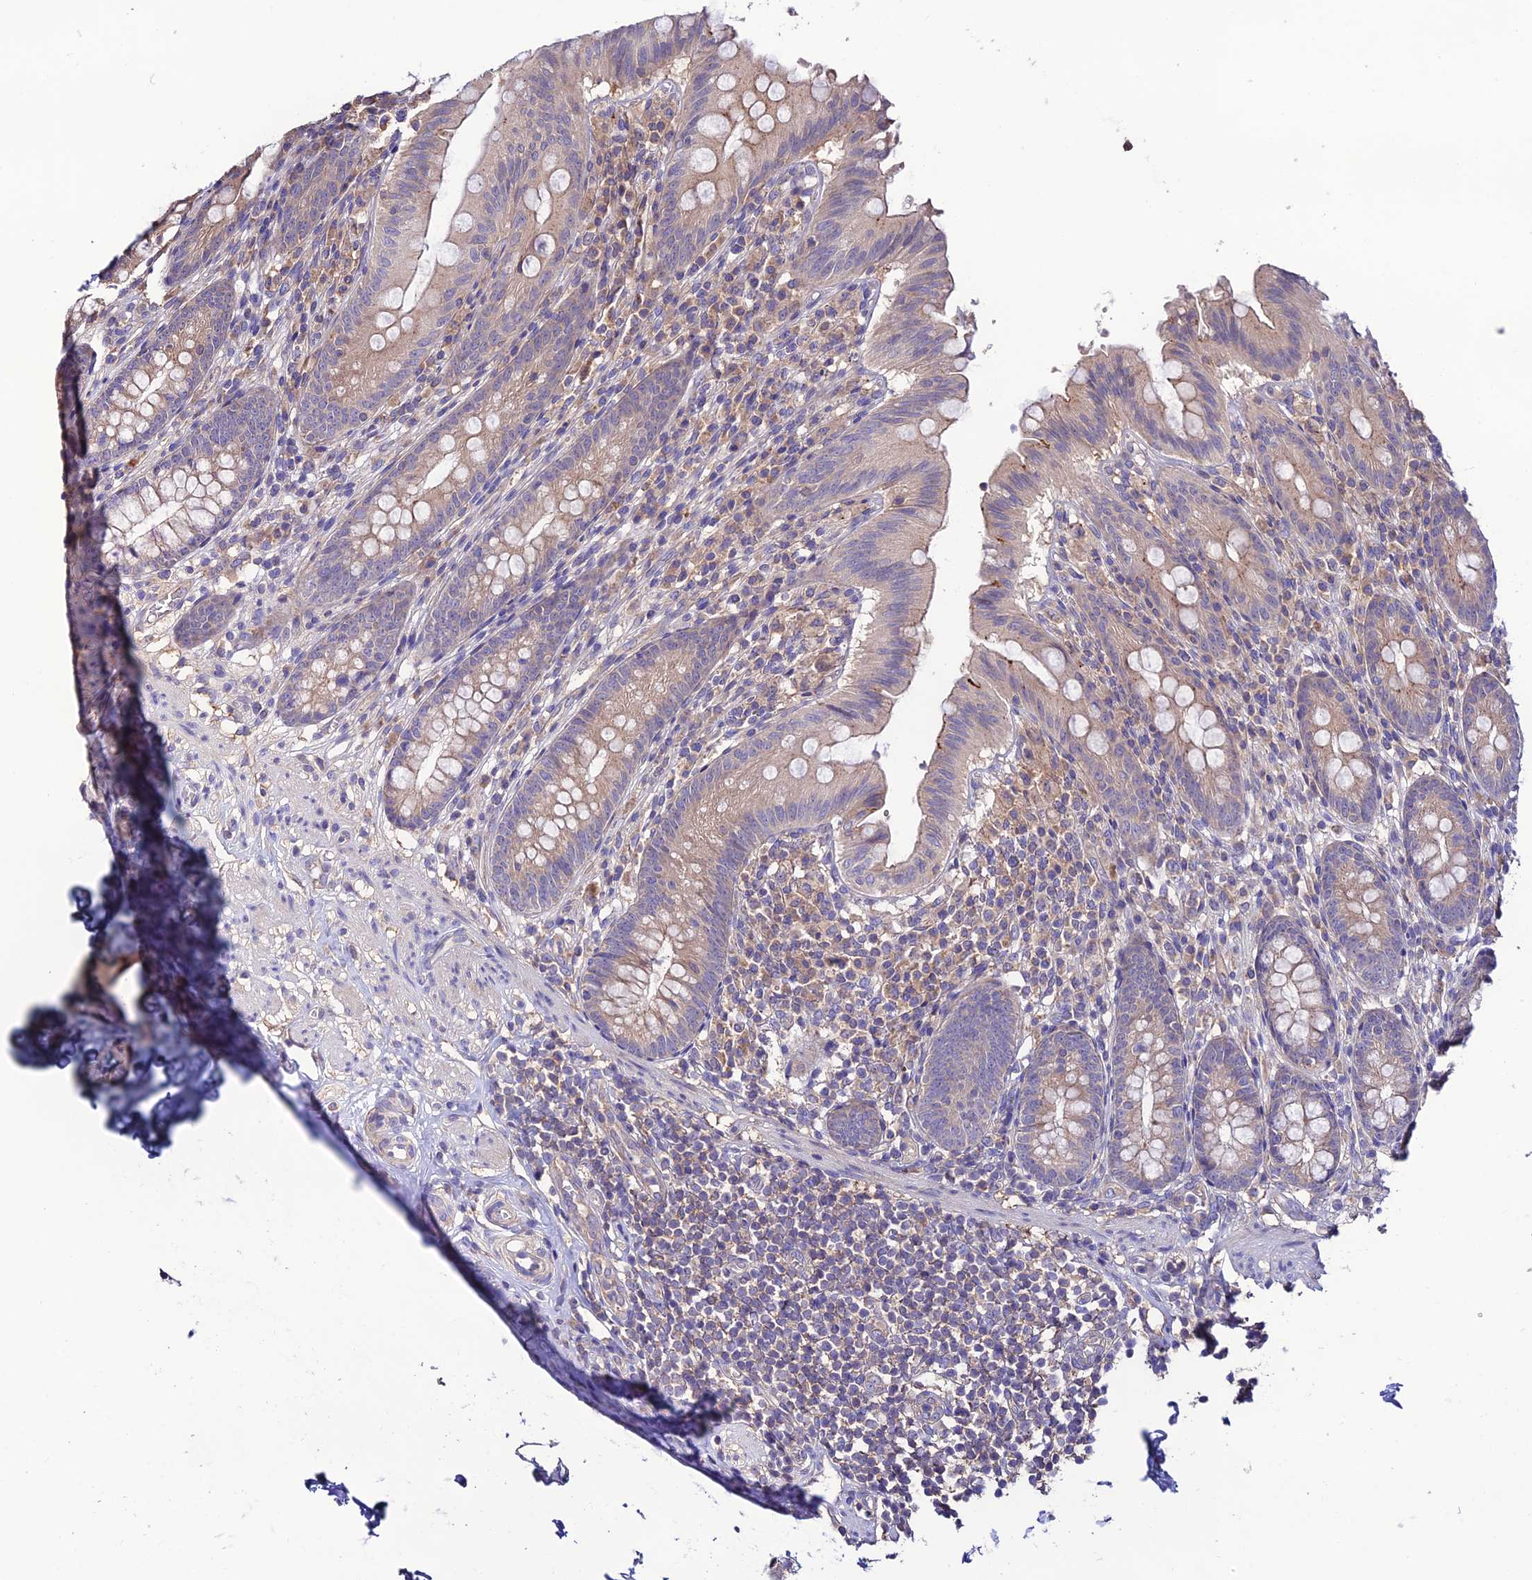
{"staining": {"intensity": "weak", "quantity": "25%-75%", "location": "cytoplasmic/membranous"}, "tissue": "appendix", "cell_type": "Glandular cells", "image_type": "normal", "snomed": [{"axis": "morphology", "description": "Normal tissue, NOS"}, {"axis": "topography", "description": "Appendix"}], "caption": "Weak cytoplasmic/membranous staining is seen in approximately 25%-75% of glandular cells in normal appendix. (DAB (3,3'-diaminobenzidine) IHC with brightfield microscopy, high magnification).", "gene": "BRME1", "patient": {"sex": "male", "age": 55}}